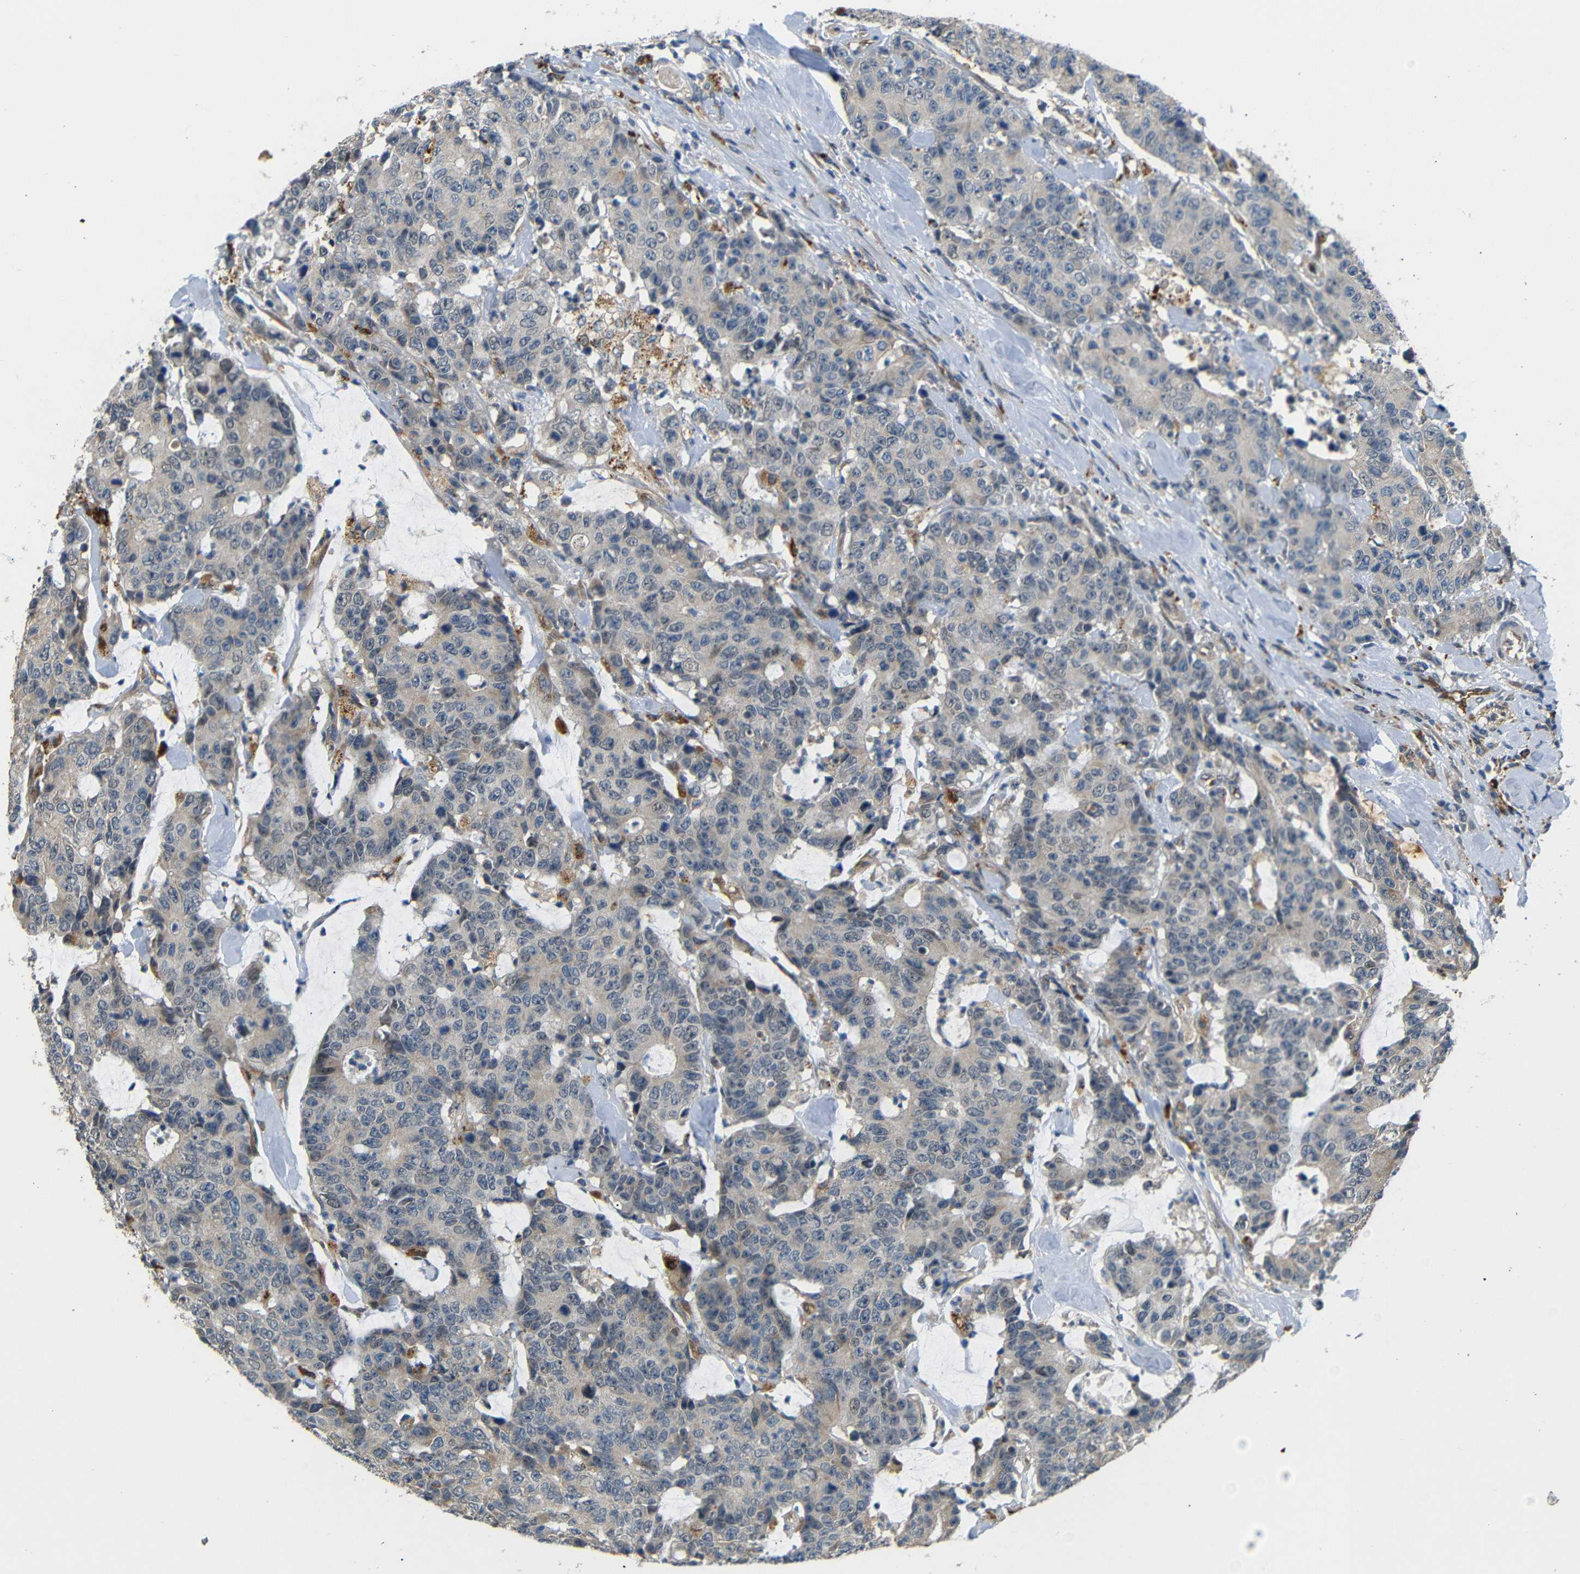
{"staining": {"intensity": "weak", "quantity": ">75%", "location": "cytoplasmic/membranous"}, "tissue": "colorectal cancer", "cell_type": "Tumor cells", "image_type": "cancer", "snomed": [{"axis": "morphology", "description": "Adenocarcinoma, NOS"}, {"axis": "topography", "description": "Colon"}], "caption": "Colorectal adenocarcinoma was stained to show a protein in brown. There is low levels of weak cytoplasmic/membranous expression in approximately >75% of tumor cells. (DAB = brown stain, brightfield microscopy at high magnification).", "gene": "ATP7A", "patient": {"sex": "female", "age": 86}}